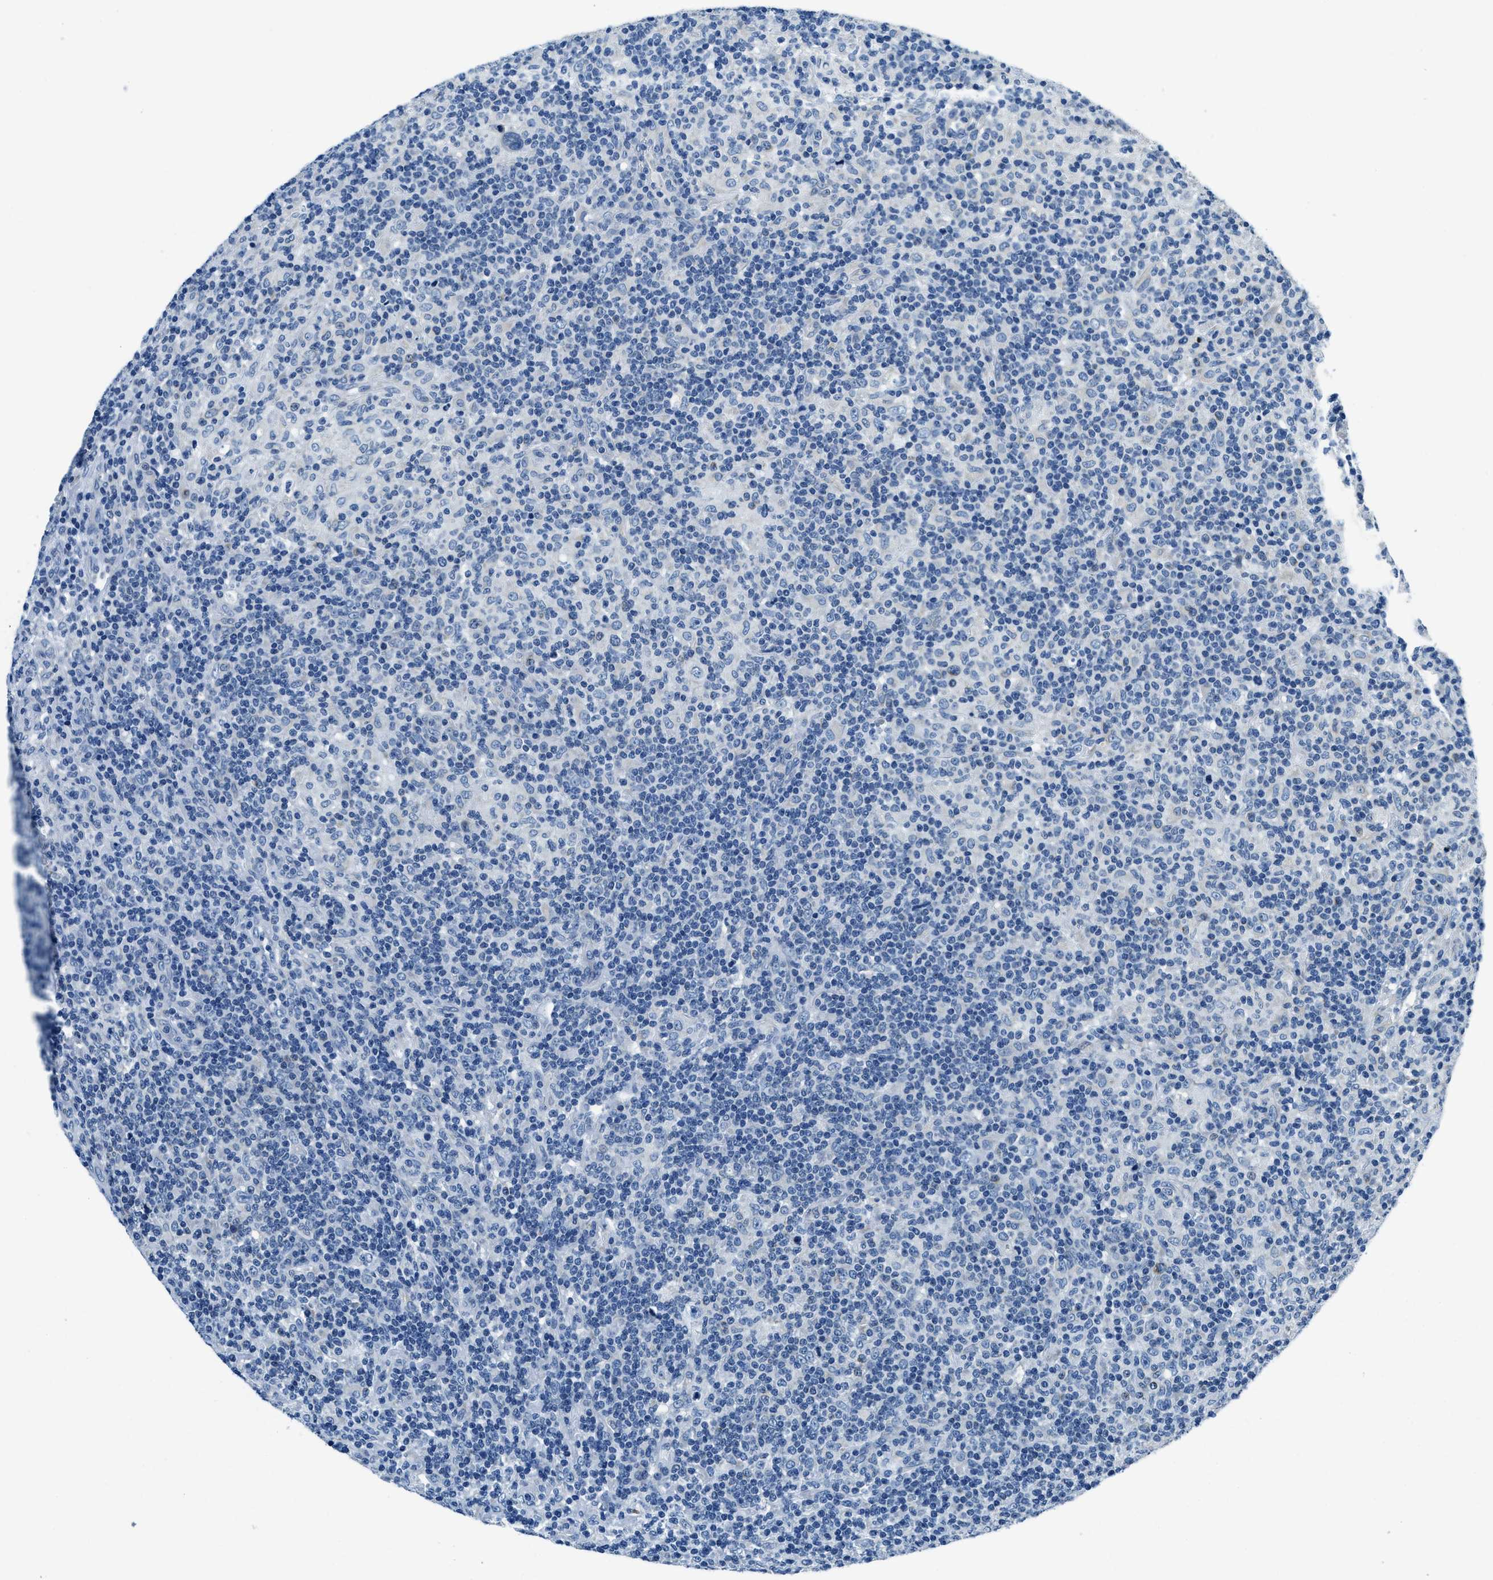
{"staining": {"intensity": "negative", "quantity": "none", "location": "none"}, "tissue": "lymphoma", "cell_type": "Tumor cells", "image_type": "cancer", "snomed": [{"axis": "morphology", "description": "Hodgkin's disease, NOS"}, {"axis": "topography", "description": "Lymph node"}], "caption": "Immunohistochemistry (IHC) of lymphoma displays no expression in tumor cells.", "gene": "UBAC2", "patient": {"sex": "male", "age": 70}}